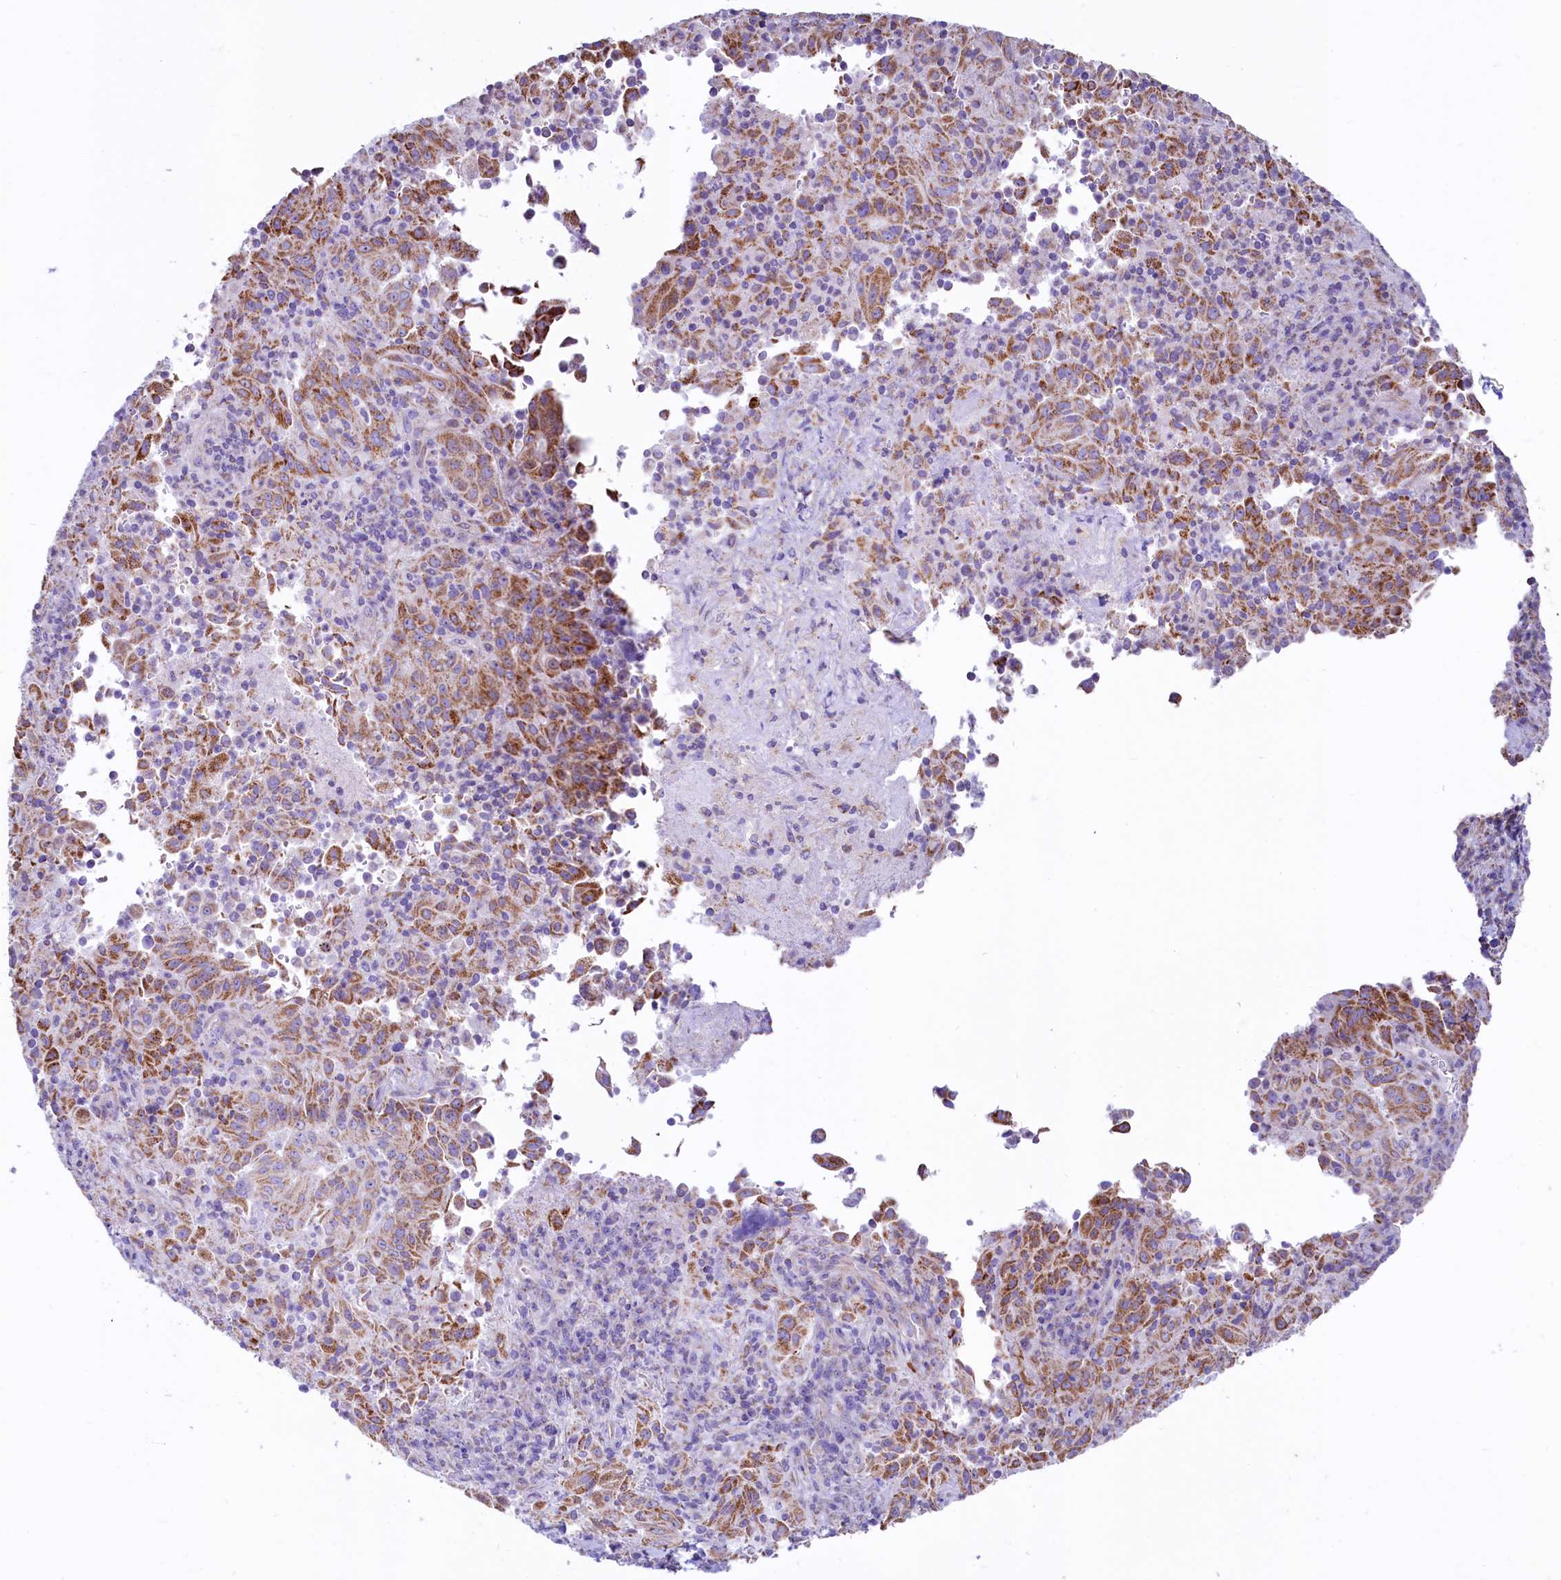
{"staining": {"intensity": "moderate", "quantity": ">75%", "location": "cytoplasmic/membranous"}, "tissue": "pancreatic cancer", "cell_type": "Tumor cells", "image_type": "cancer", "snomed": [{"axis": "morphology", "description": "Adenocarcinoma, NOS"}, {"axis": "topography", "description": "Pancreas"}], "caption": "Immunohistochemistry (IHC) image of pancreatic adenocarcinoma stained for a protein (brown), which demonstrates medium levels of moderate cytoplasmic/membranous positivity in approximately >75% of tumor cells.", "gene": "VWCE", "patient": {"sex": "male", "age": 63}}